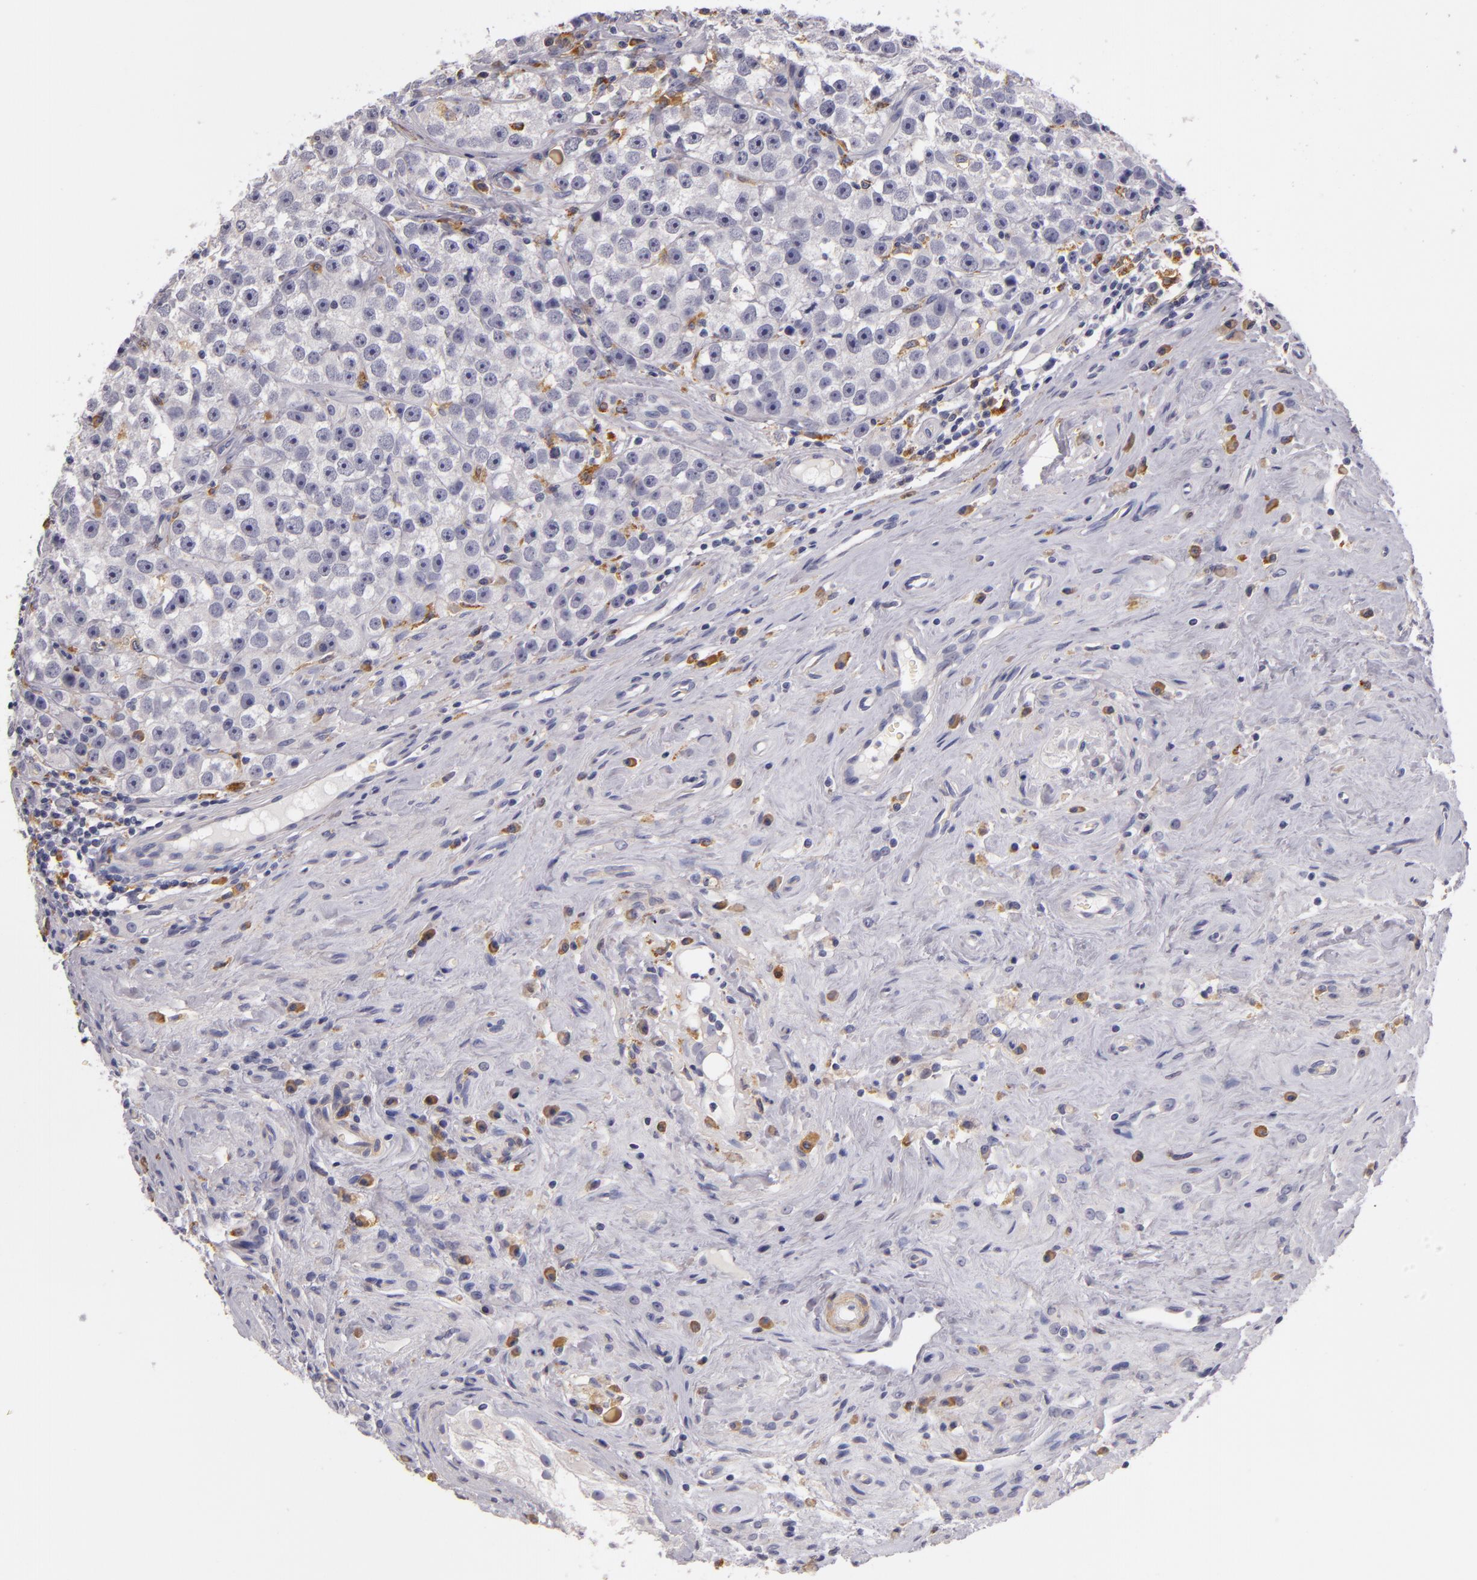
{"staining": {"intensity": "negative", "quantity": "none", "location": "none"}, "tissue": "testis cancer", "cell_type": "Tumor cells", "image_type": "cancer", "snomed": [{"axis": "morphology", "description": "Seminoma, NOS"}, {"axis": "topography", "description": "Testis"}], "caption": "A micrograph of human testis cancer is negative for staining in tumor cells.", "gene": "TLR8", "patient": {"sex": "male", "age": 32}}